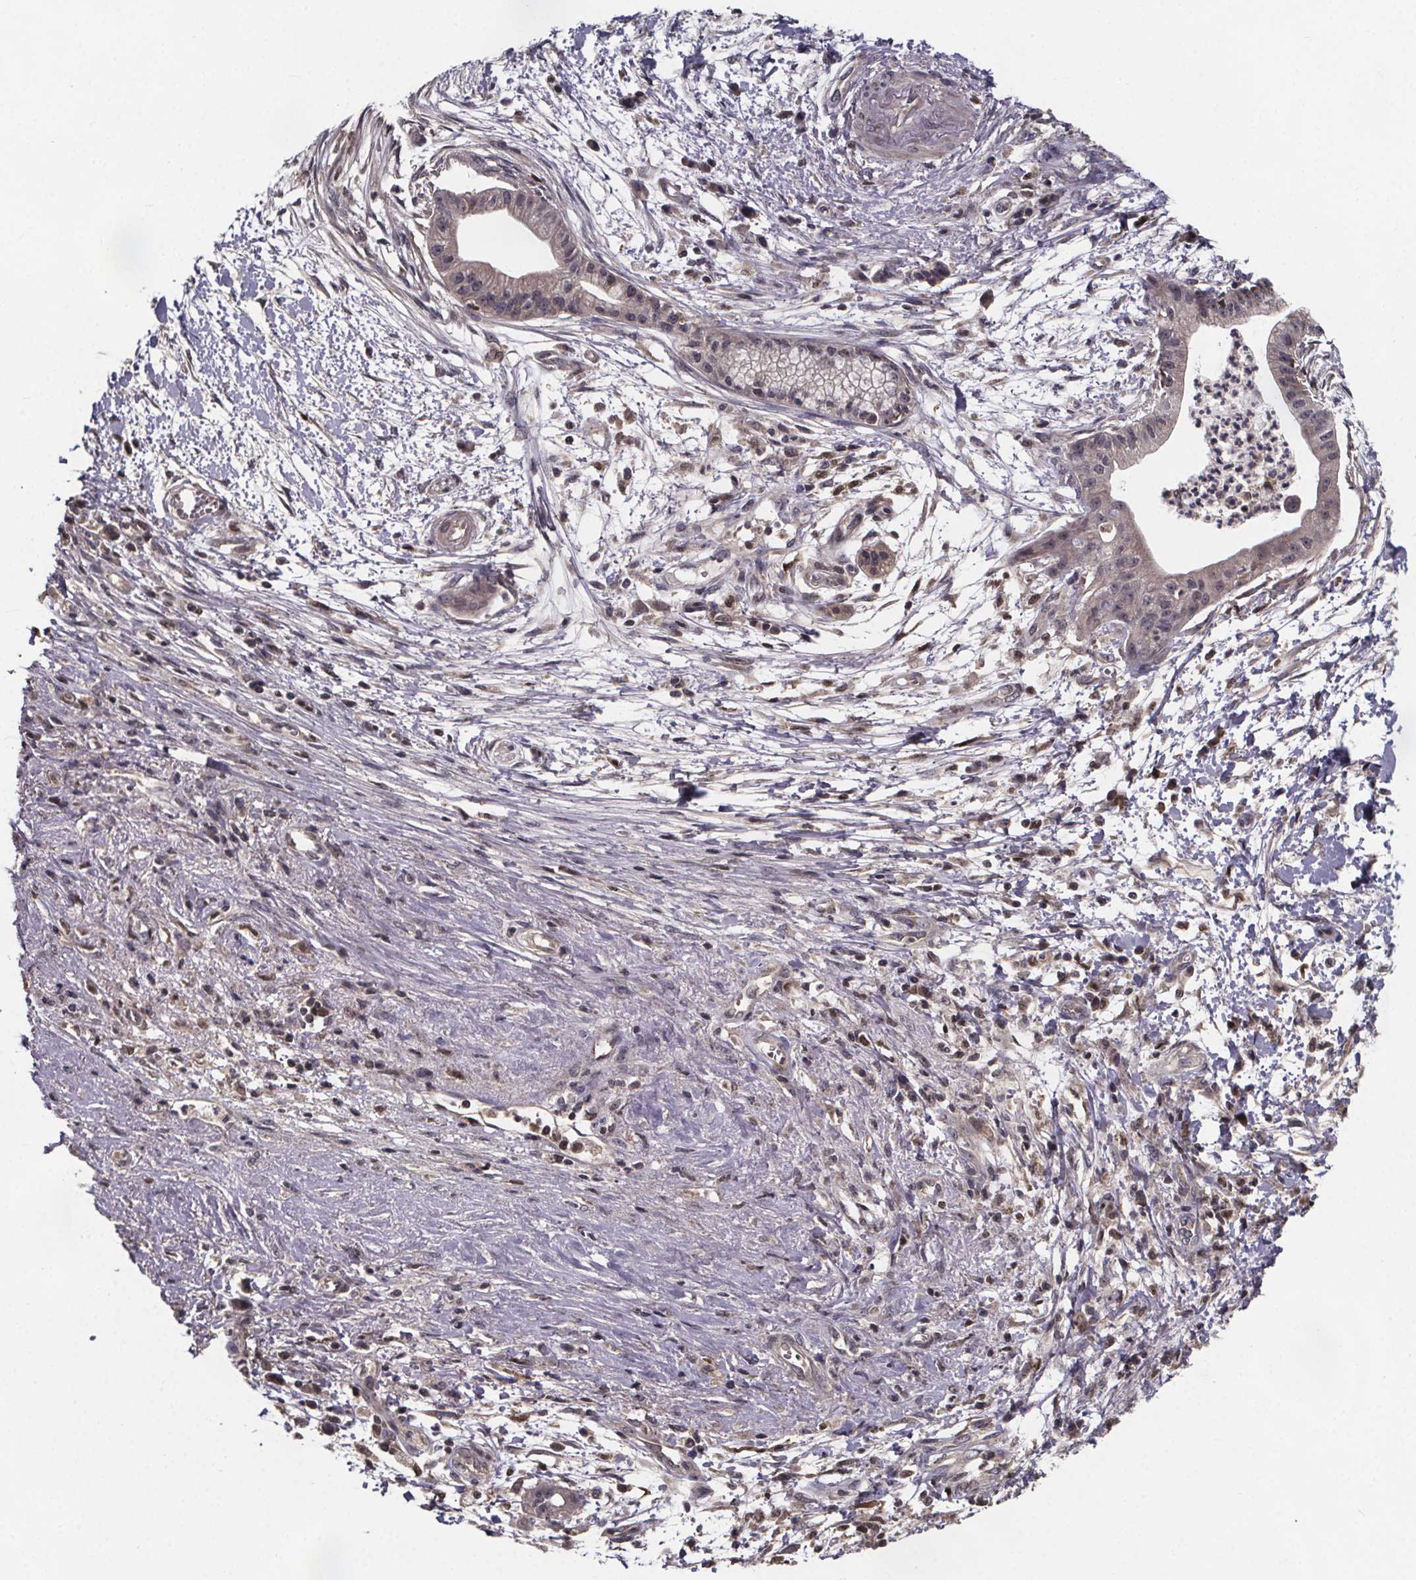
{"staining": {"intensity": "negative", "quantity": "none", "location": "none"}, "tissue": "pancreatic cancer", "cell_type": "Tumor cells", "image_type": "cancer", "snomed": [{"axis": "morphology", "description": "Normal tissue, NOS"}, {"axis": "morphology", "description": "Adenocarcinoma, NOS"}, {"axis": "topography", "description": "Lymph node"}, {"axis": "topography", "description": "Pancreas"}], "caption": "A micrograph of adenocarcinoma (pancreatic) stained for a protein exhibits no brown staining in tumor cells.", "gene": "FN3KRP", "patient": {"sex": "female", "age": 58}}